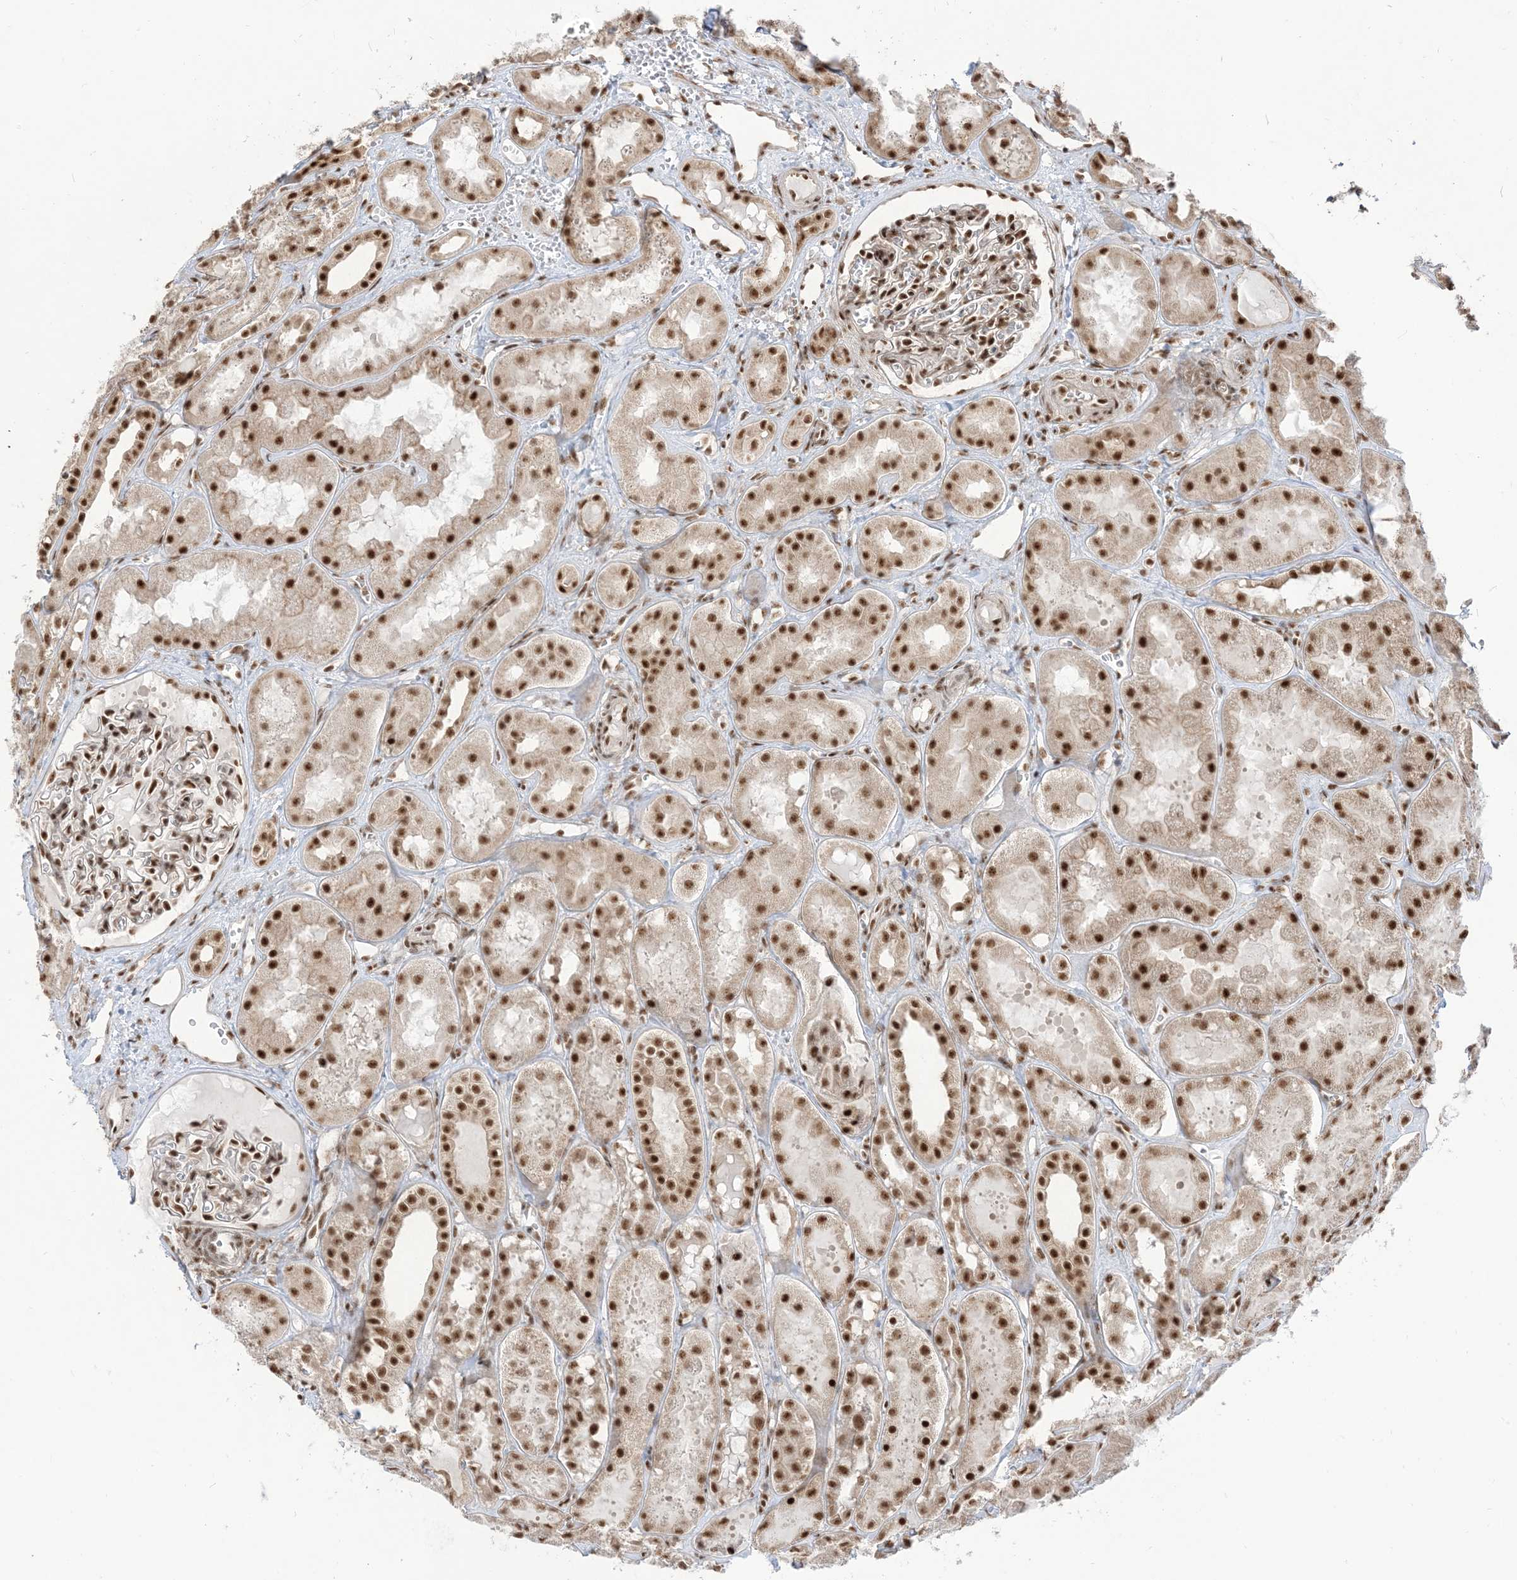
{"staining": {"intensity": "strong", "quantity": ">75%", "location": "nuclear"}, "tissue": "kidney", "cell_type": "Cells in glomeruli", "image_type": "normal", "snomed": [{"axis": "morphology", "description": "Normal tissue, NOS"}, {"axis": "topography", "description": "Kidney"}], "caption": "A high-resolution micrograph shows IHC staining of normal kidney, which displays strong nuclear positivity in approximately >75% of cells in glomeruli.", "gene": "ARGLU1", "patient": {"sex": "male", "age": 16}}